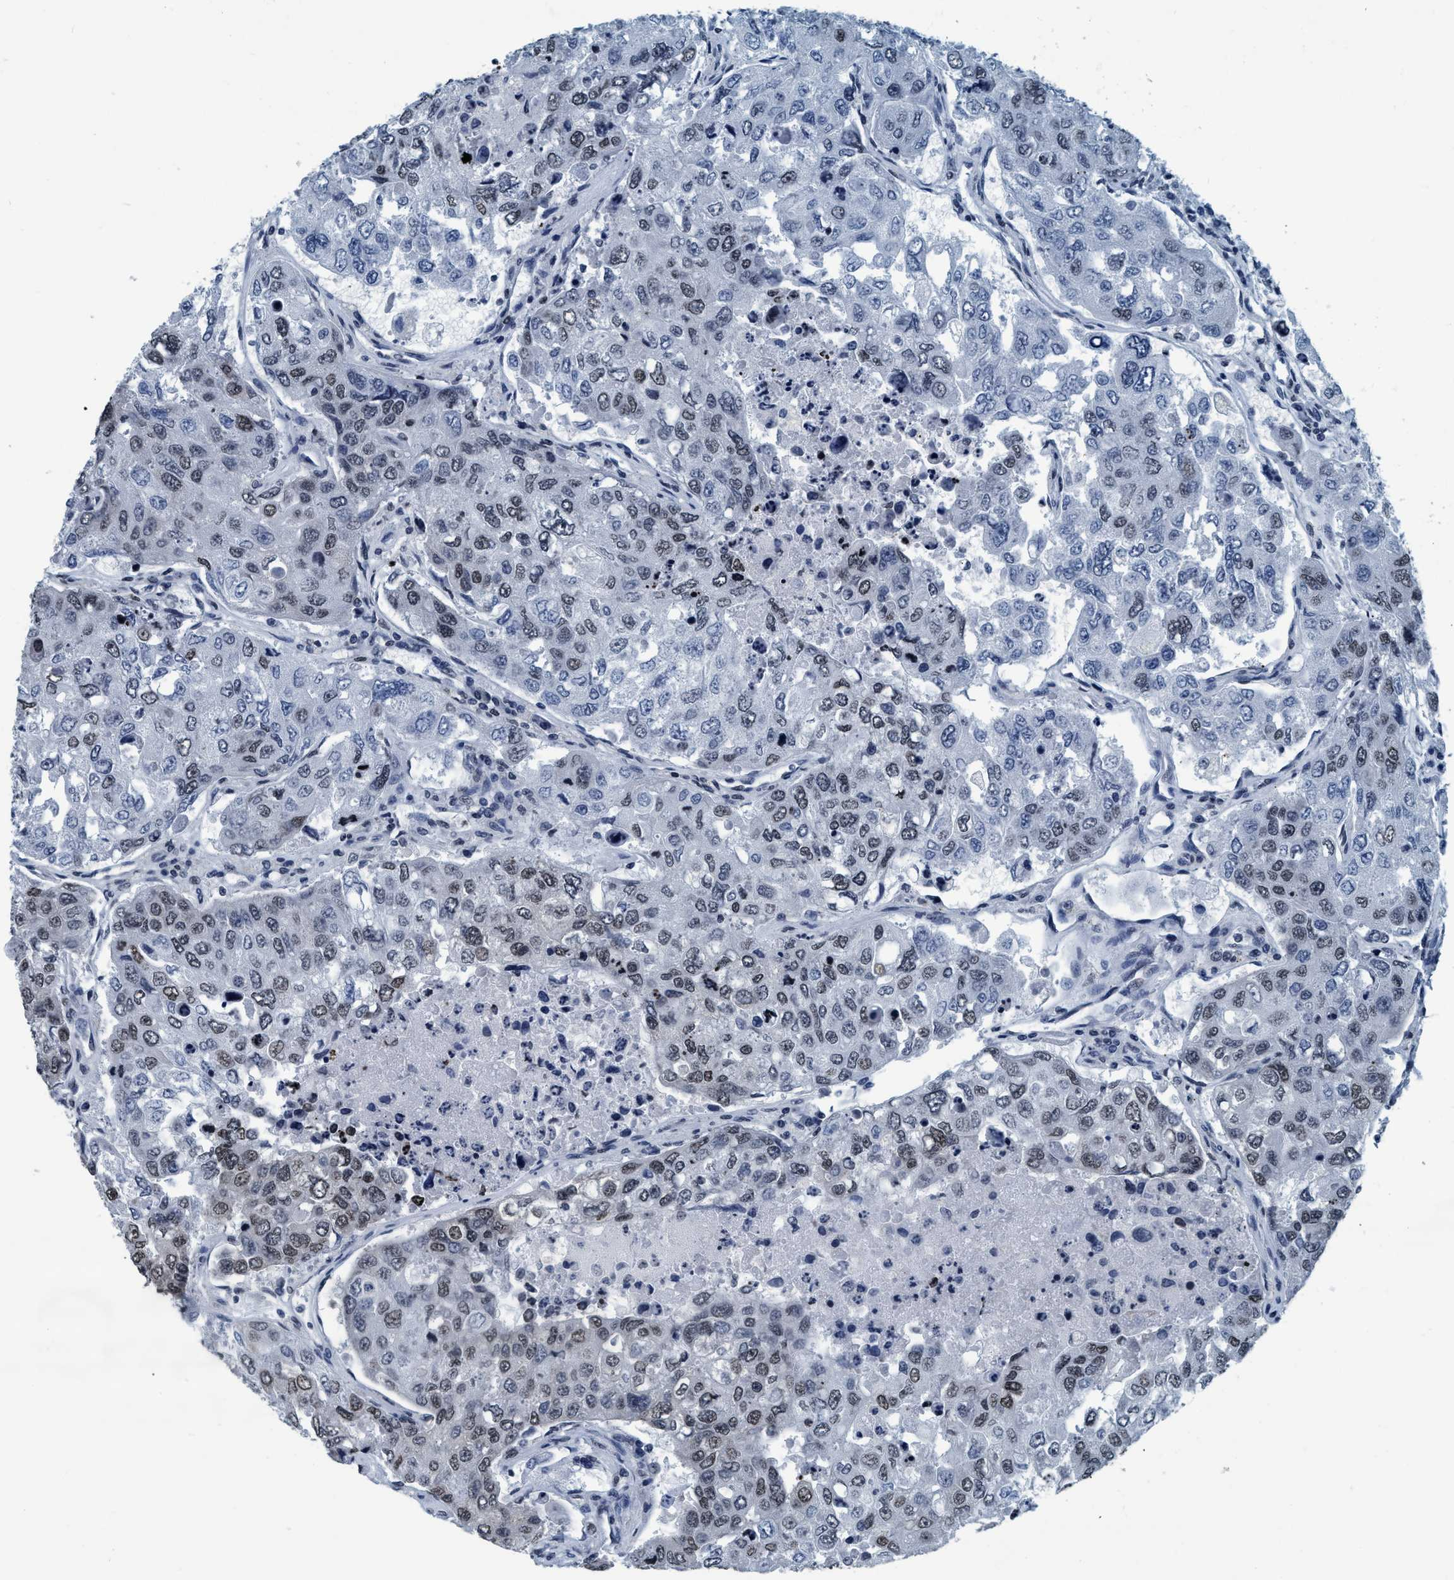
{"staining": {"intensity": "weak", "quantity": ">75%", "location": "nuclear"}, "tissue": "urothelial cancer", "cell_type": "Tumor cells", "image_type": "cancer", "snomed": [{"axis": "morphology", "description": "Urothelial carcinoma, High grade"}, {"axis": "topography", "description": "Lymph node"}, {"axis": "topography", "description": "Urinary bladder"}], "caption": "Urothelial carcinoma (high-grade) stained for a protein (brown) reveals weak nuclear positive expression in approximately >75% of tumor cells.", "gene": "CCNE2", "patient": {"sex": "male", "age": 51}}